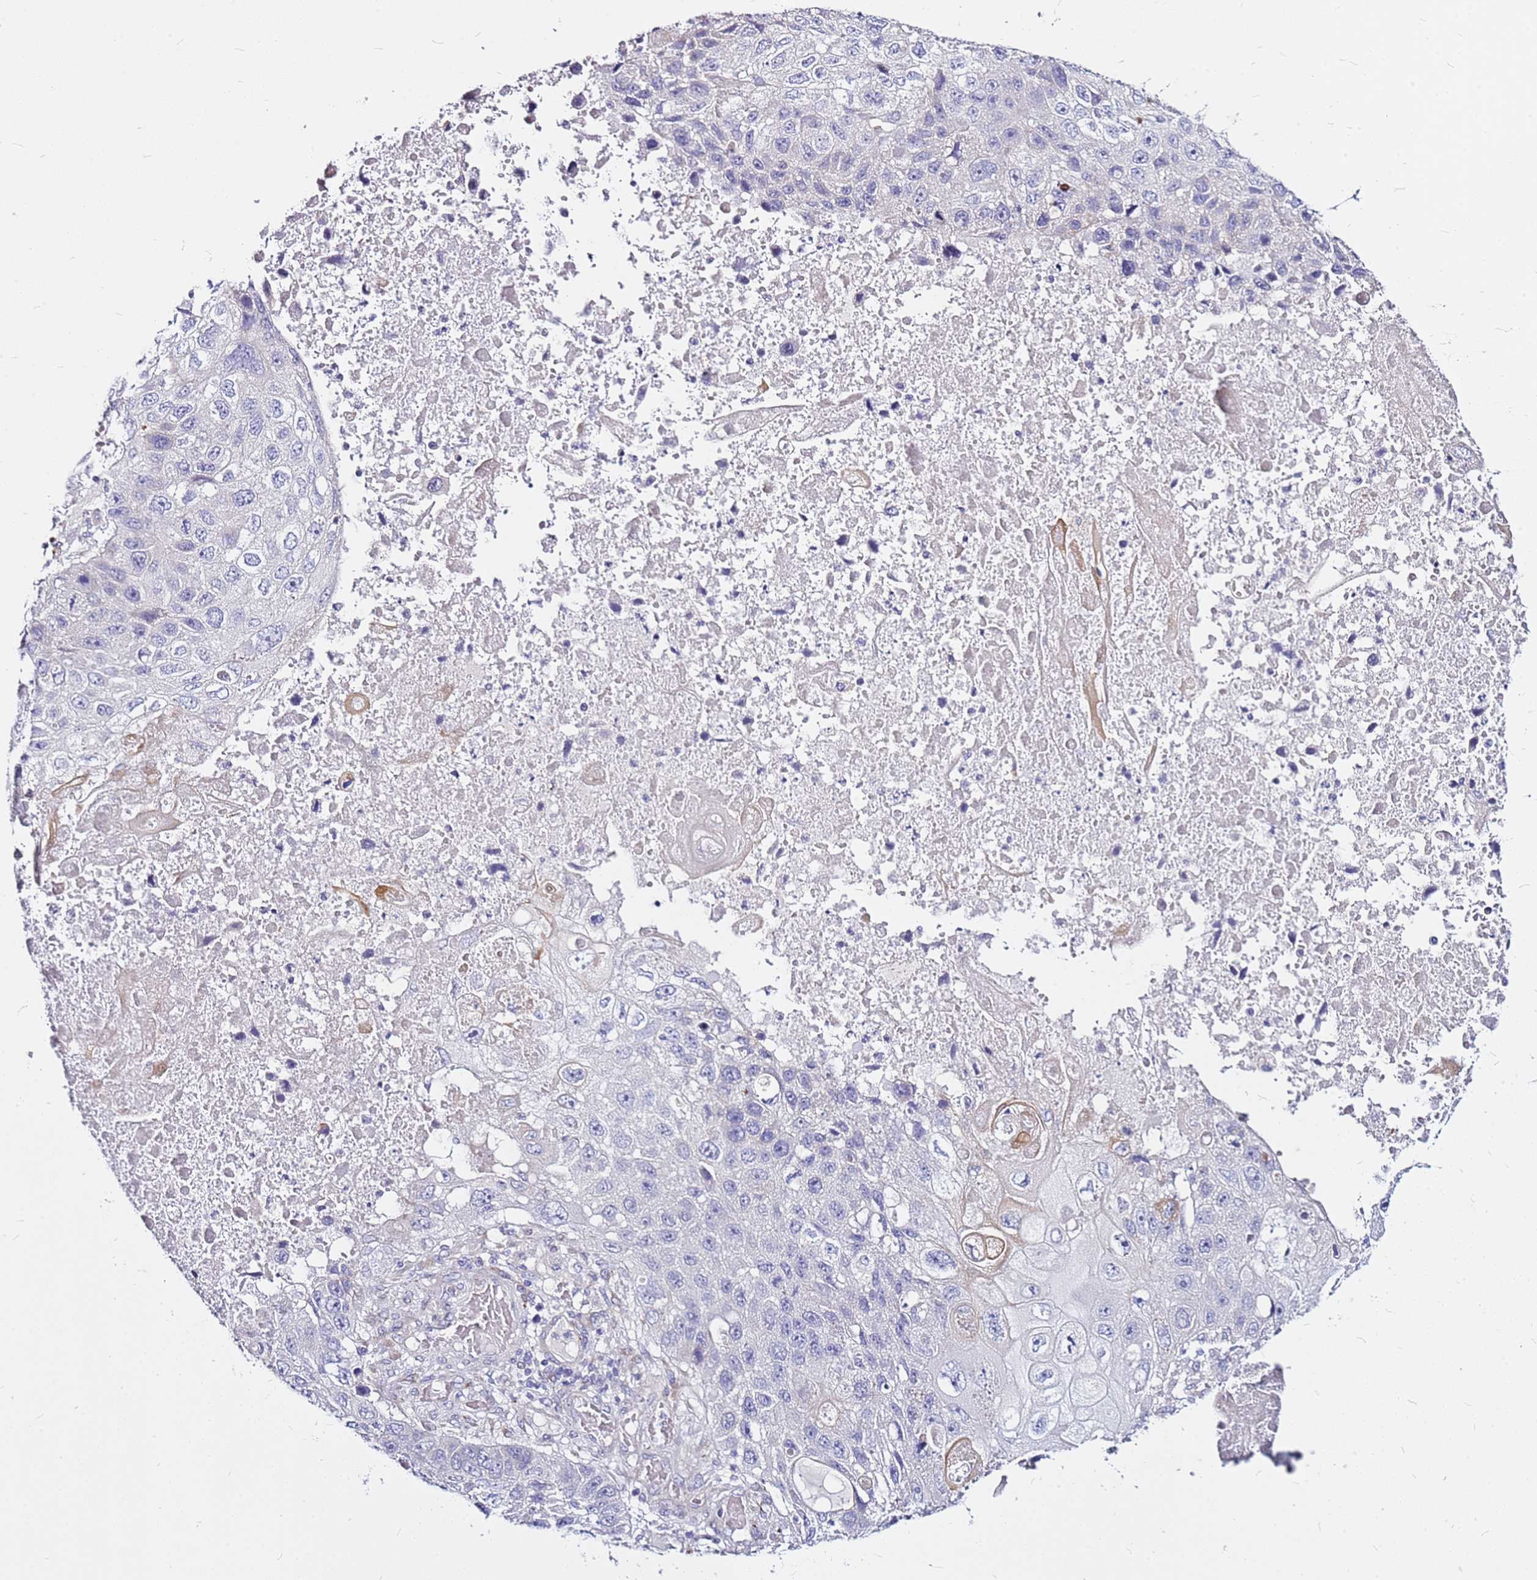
{"staining": {"intensity": "negative", "quantity": "none", "location": "none"}, "tissue": "lung cancer", "cell_type": "Tumor cells", "image_type": "cancer", "snomed": [{"axis": "morphology", "description": "Squamous cell carcinoma, NOS"}, {"axis": "topography", "description": "Lung"}], "caption": "The IHC image has no significant staining in tumor cells of lung cancer (squamous cell carcinoma) tissue.", "gene": "CASD1", "patient": {"sex": "male", "age": 61}}